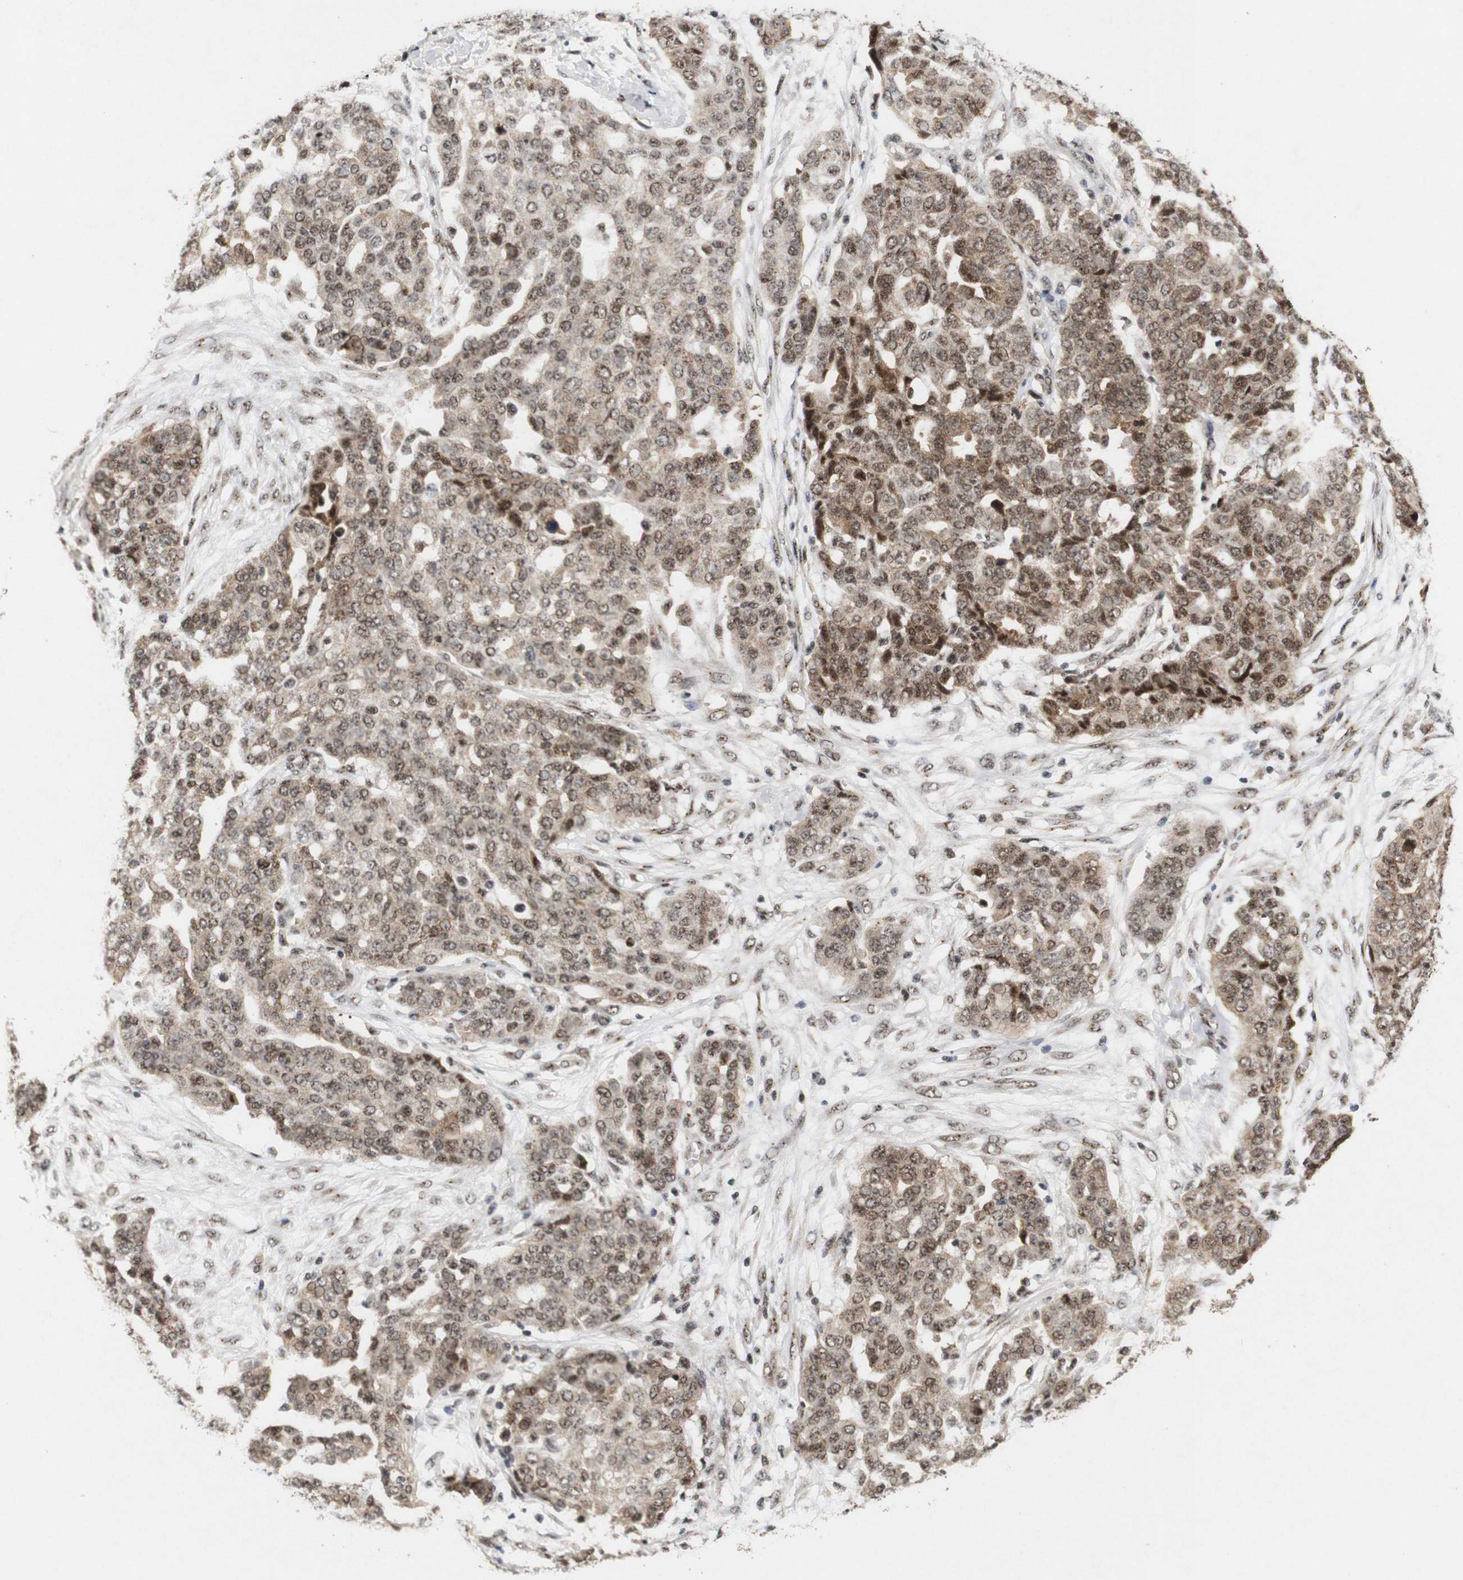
{"staining": {"intensity": "moderate", "quantity": ">75%", "location": "cytoplasmic/membranous,nuclear"}, "tissue": "ovarian cancer", "cell_type": "Tumor cells", "image_type": "cancer", "snomed": [{"axis": "morphology", "description": "Cystadenocarcinoma, serous, NOS"}, {"axis": "topography", "description": "Soft tissue"}, {"axis": "topography", "description": "Ovary"}], "caption": "Immunohistochemistry image of ovarian cancer stained for a protein (brown), which reveals medium levels of moderate cytoplasmic/membranous and nuclear expression in approximately >75% of tumor cells.", "gene": "PYM1", "patient": {"sex": "female", "age": 57}}